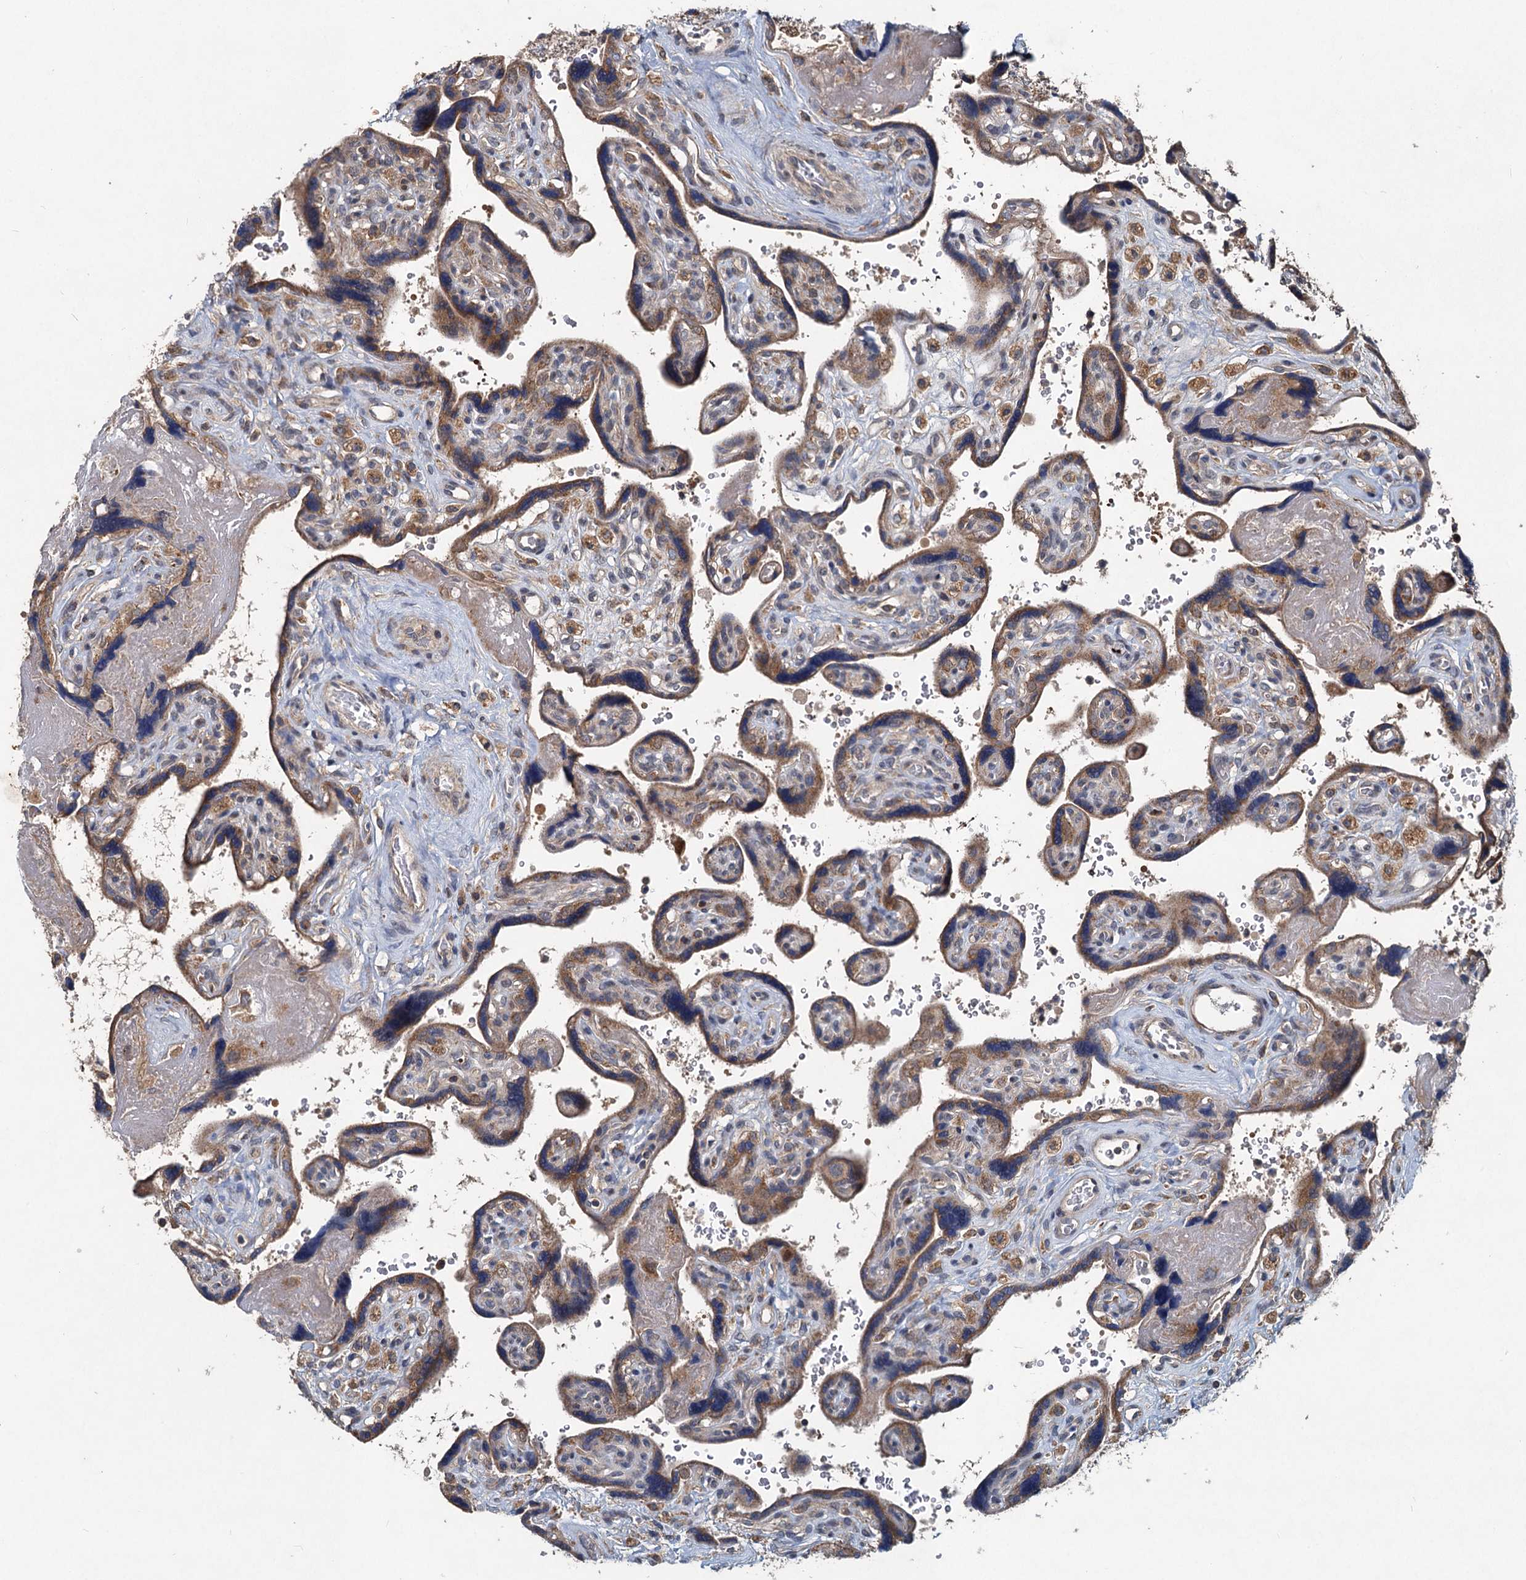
{"staining": {"intensity": "moderate", "quantity": ">75%", "location": "cytoplasmic/membranous"}, "tissue": "placenta", "cell_type": "Trophoblastic cells", "image_type": "normal", "snomed": [{"axis": "morphology", "description": "Normal tissue, NOS"}, {"axis": "topography", "description": "Placenta"}], "caption": "Placenta stained for a protein (brown) reveals moderate cytoplasmic/membranous positive expression in approximately >75% of trophoblastic cells.", "gene": "OTUB1", "patient": {"sex": "female", "age": 39}}